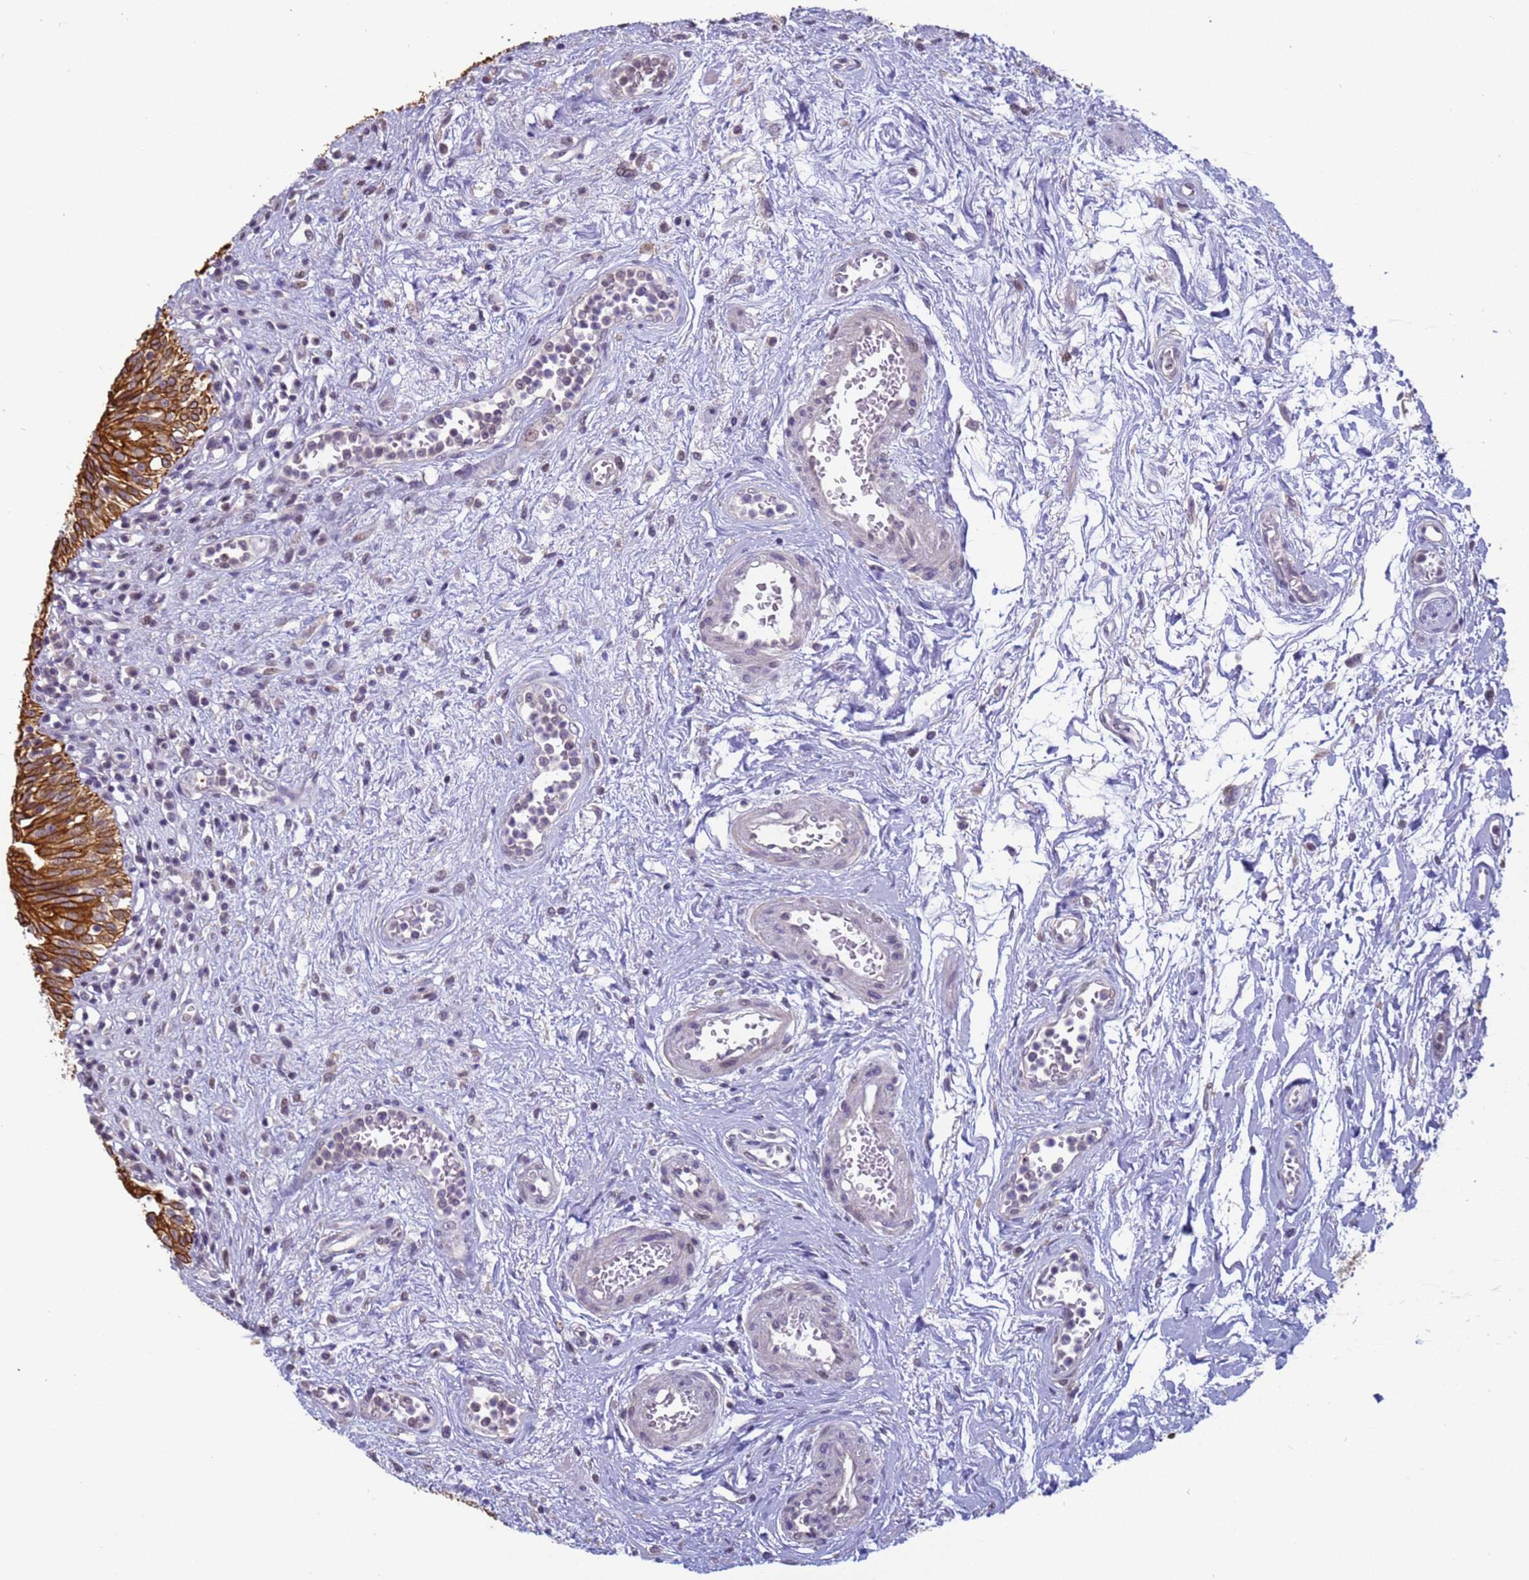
{"staining": {"intensity": "strong", "quantity": ">75%", "location": "cytoplasmic/membranous"}, "tissue": "urinary bladder", "cell_type": "Urothelial cells", "image_type": "normal", "snomed": [{"axis": "morphology", "description": "Normal tissue, NOS"}, {"axis": "morphology", "description": "Inflammation, NOS"}, {"axis": "topography", "description": "Urinary bladder"}], "caption": "Normal urinary bladder was stained to show a protein in brown. There is high levels of strong cytoplasmic/membranous expression in approximately >75% of urothelial cells.", "gene": "VWA3A", "patient": {"sex": "male", "age": 63}}